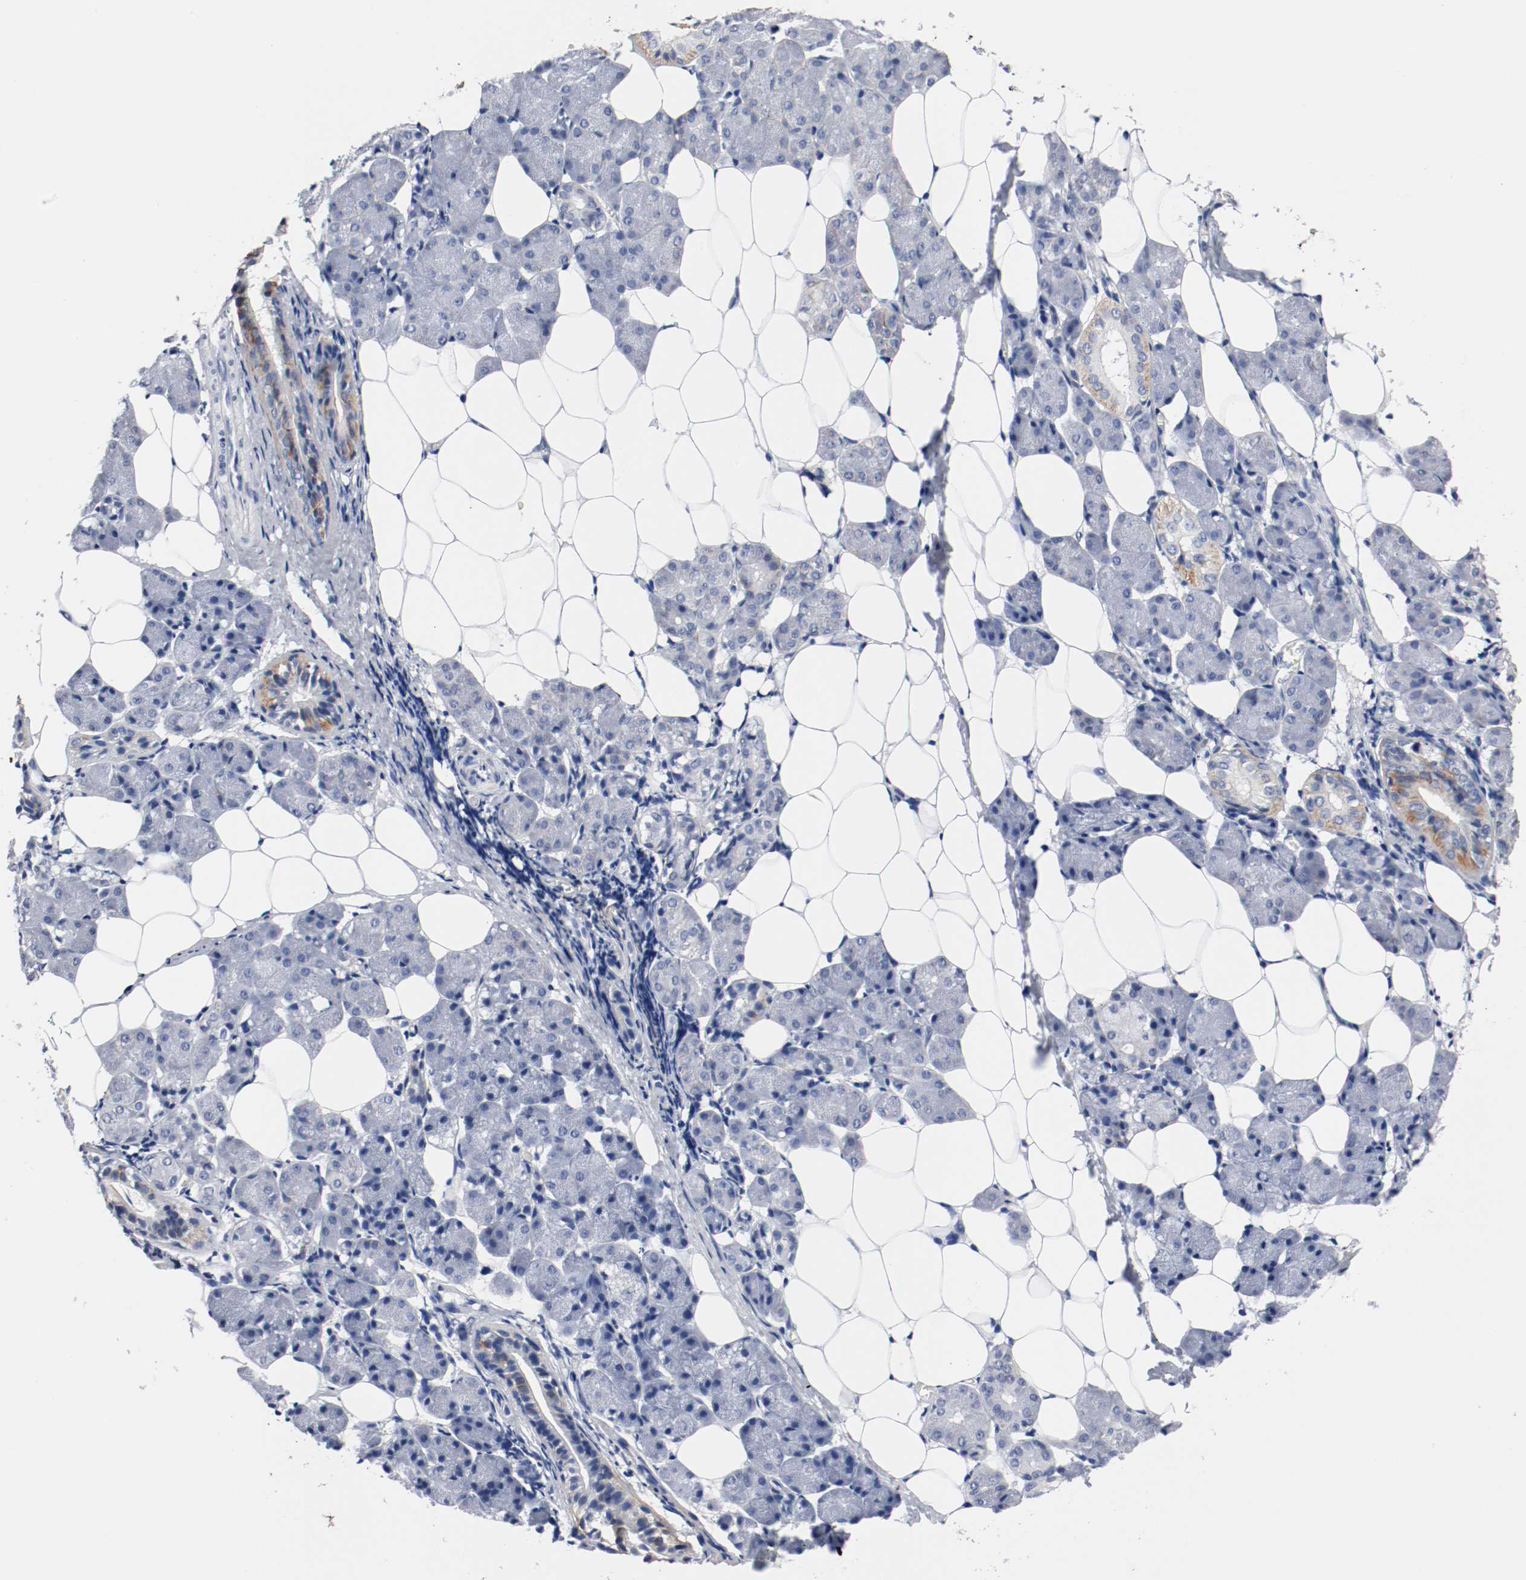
{"staining": {"intensity": "weak", "quantity": "<25%", "location": "cytoplasmic/membranous"}, "tissue": "salivary gland", "cell_type": "Glandular cells", "image_type": "normal", "snomed": [{"axis": "morphology", "description": "Normal tissue, NOS"}, {"axis": "morphology", "description": "Adenoma, NOS"}, {"axis": "topography", "description": "Salivary gland"}], "caption": "IHC image of unremarkable salivary gland stained for a protein (brown), which shows no staining in glandular cells.", "gene": "TNC", "patient": {"sex": "female", "age": 32}}